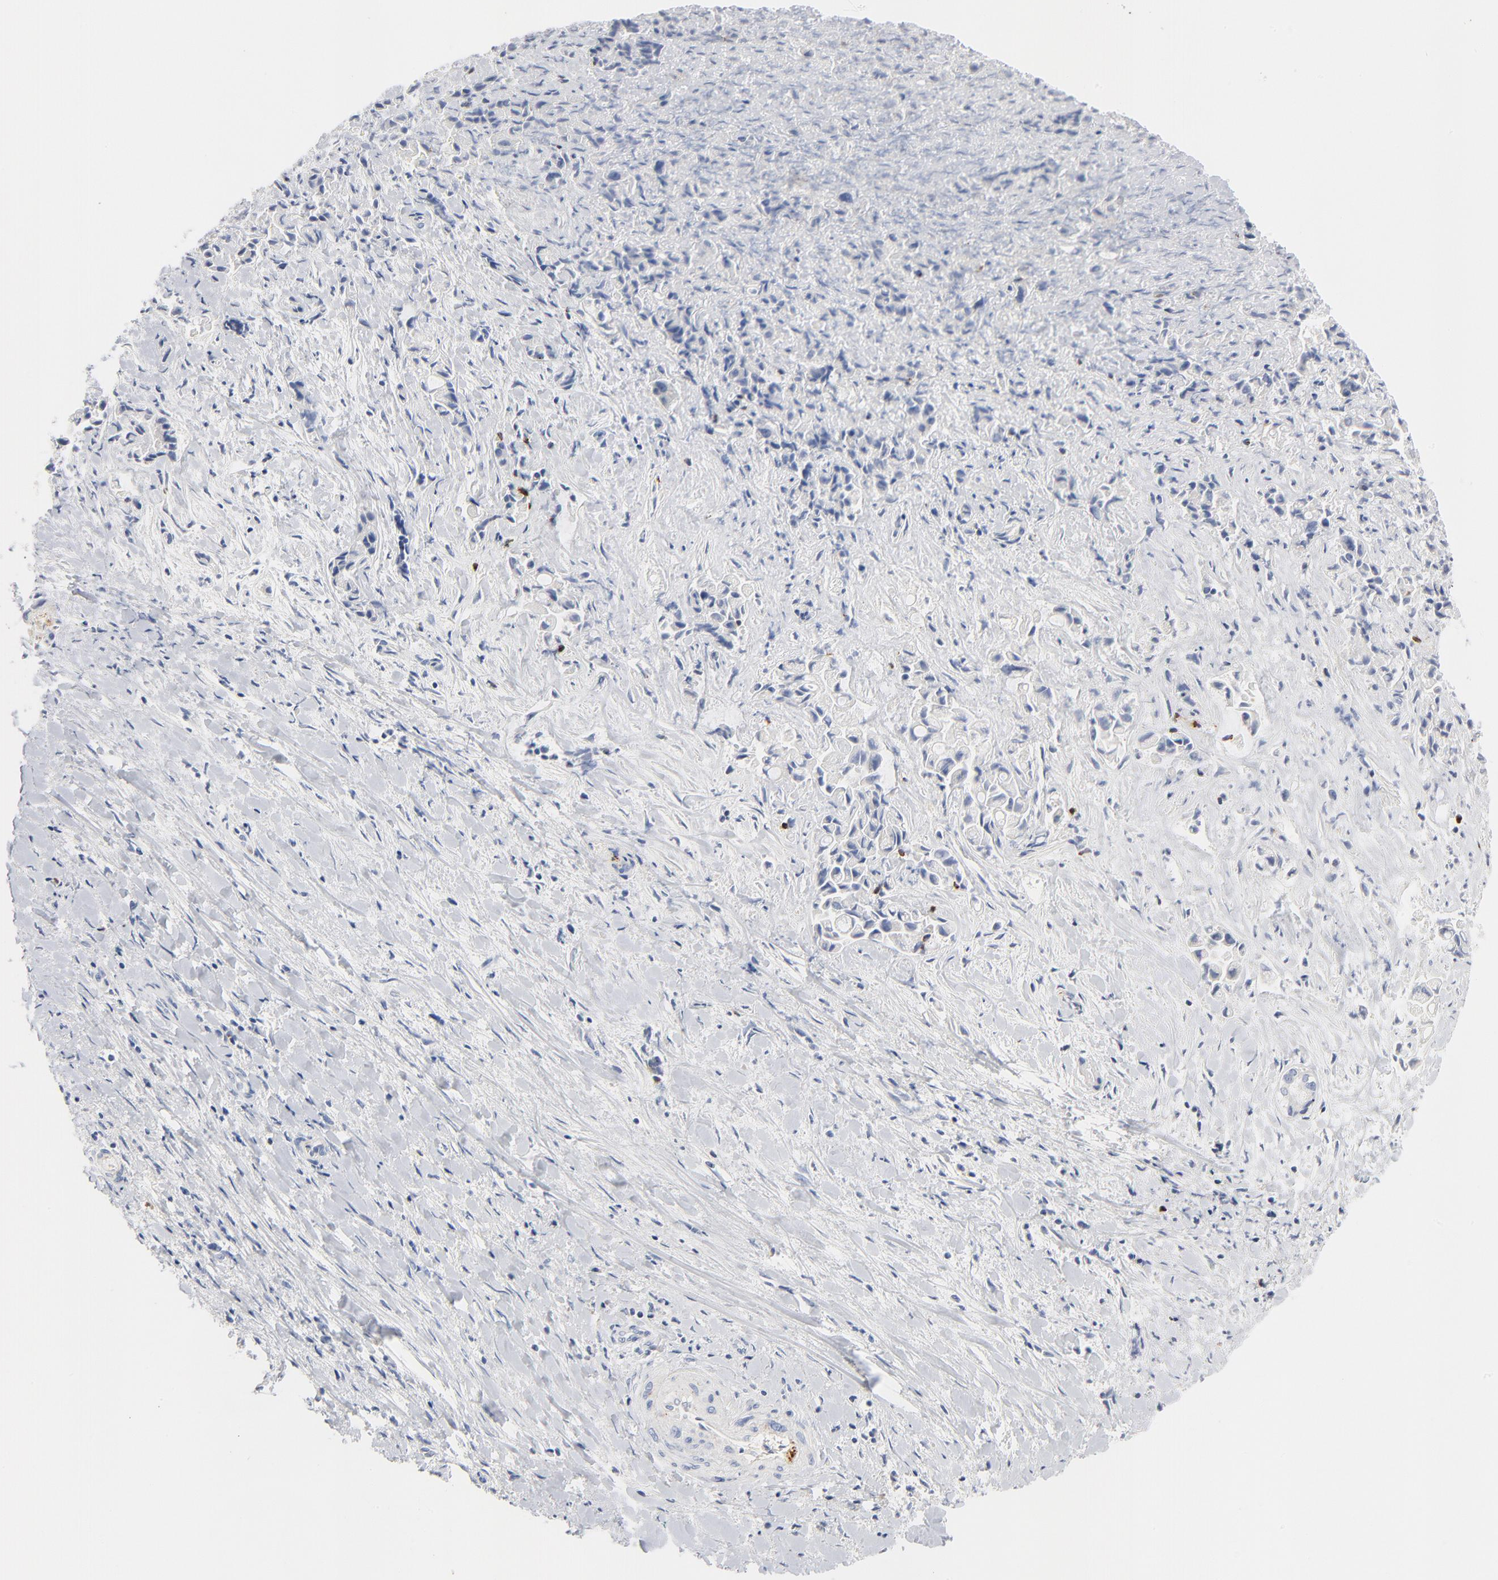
{"staining": {"intensity": "negative", "quantity": "none", "location": "none"}, "tissue": "liver cancer", "cell_type": "Tumor cells", "image_type": "cancer", "snomed": [{"axis": "morphology", "description": "Cholangiocarcinoma"}, {"axis": "topography", "description": "Liver"}], "caption": "Tumor cells are negative for protein expression in human liver cholangiocarcinoma.", "gene": "GZMB", "patient": {"sex": "male", "age": 57}}